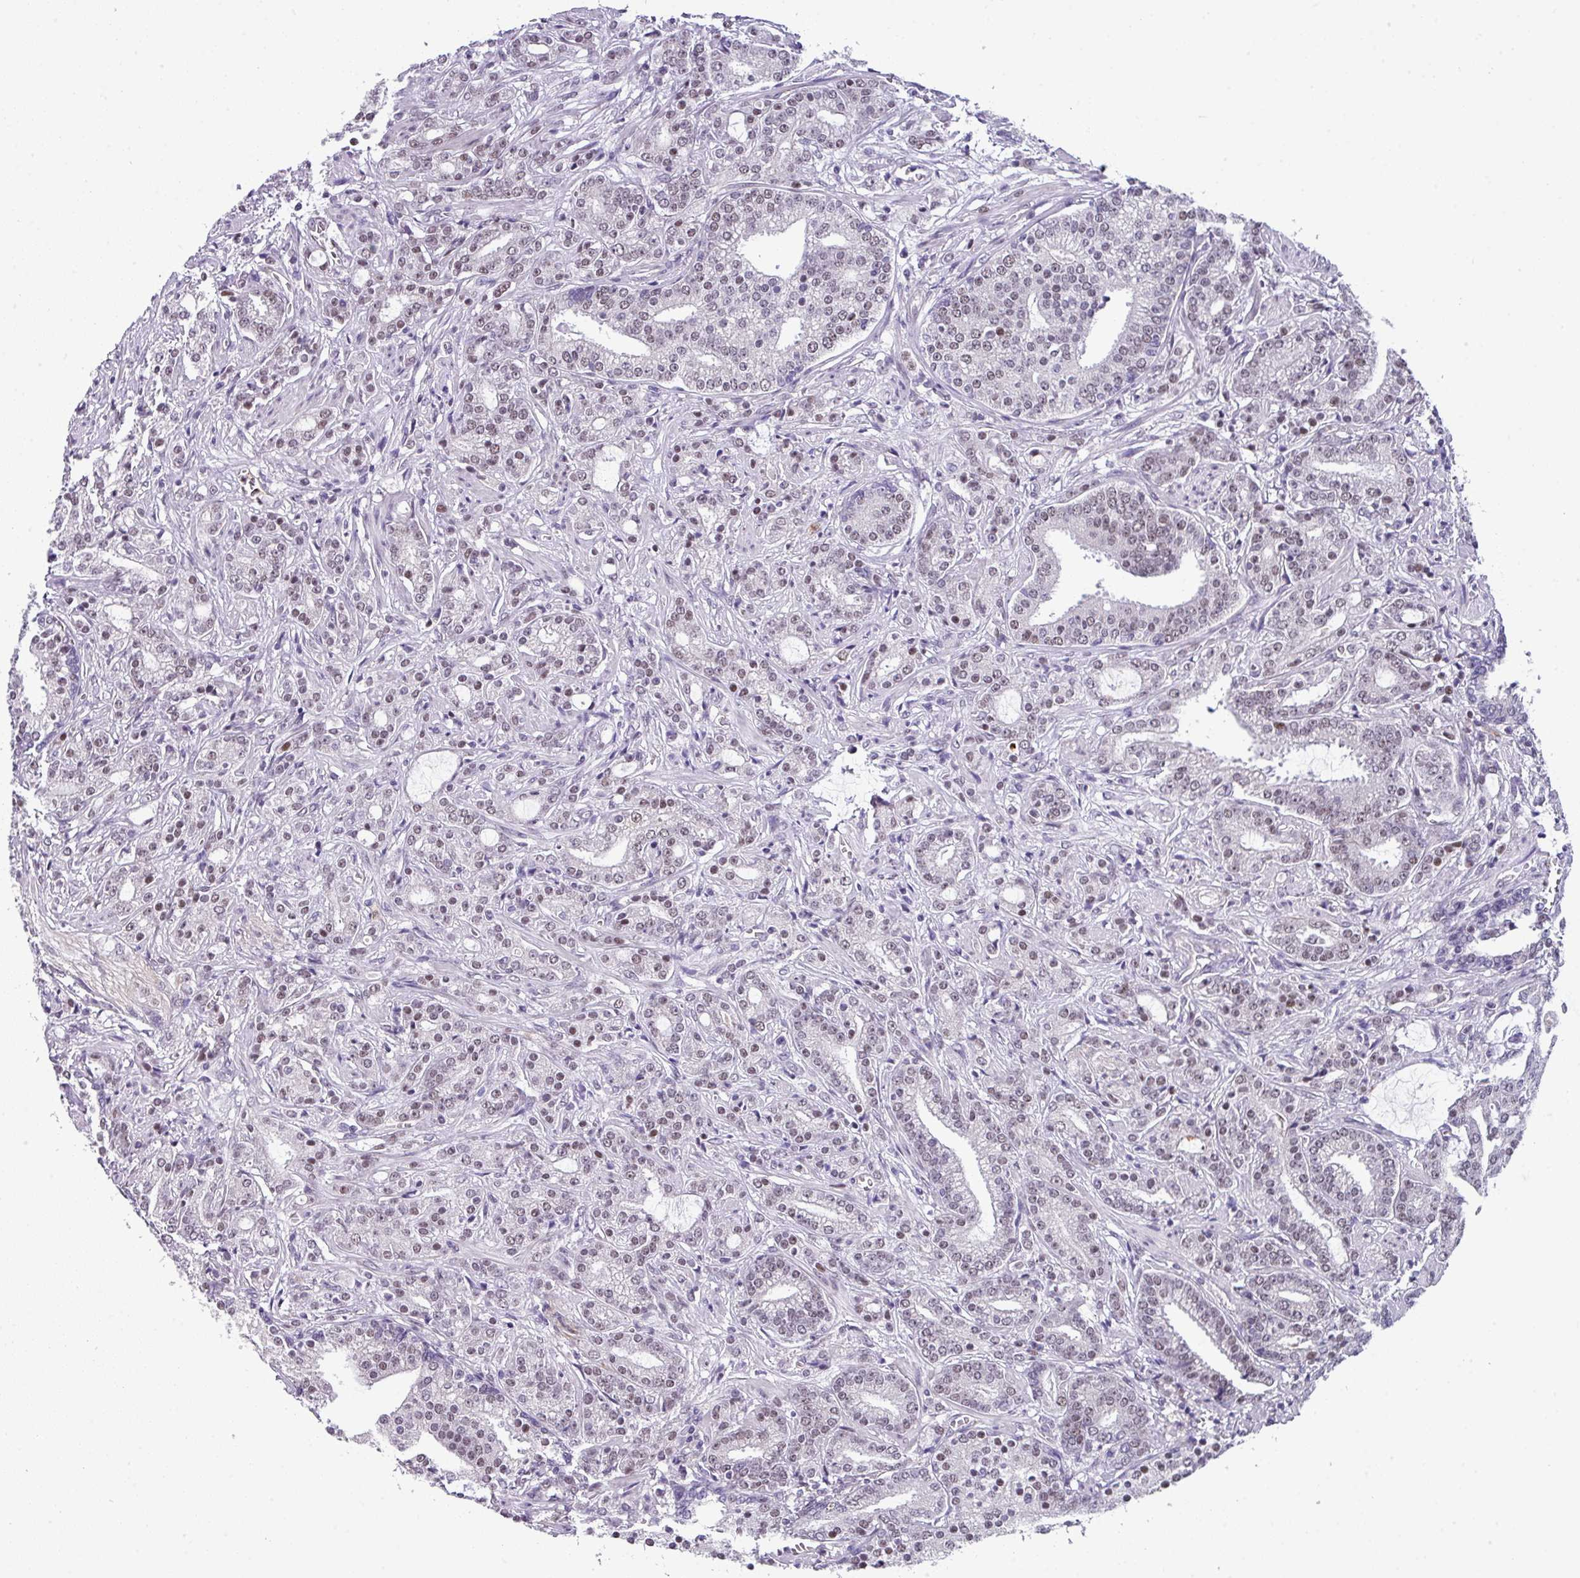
{"staining": {"intensity": "weak", "quantity": "<25%", "location": "nuclear"}, "tissue": "prostate cancer", "cell_type": "Tumor cells", "image_type": "cancer", "snomed": [{"axis": "morphology", "description": "Adenocarcinoma, High grade"}, {"axis": "topography", "description": "Prostate and seminal vesicle, NOS"}], "caption": "This is a histopathology image of IHC staining of prostate adenocarcinoma (high-grade), which shows no positivity in tumor cells.", "gene": "ZFP3", "patient": {"sex": "male", "age": 67}}